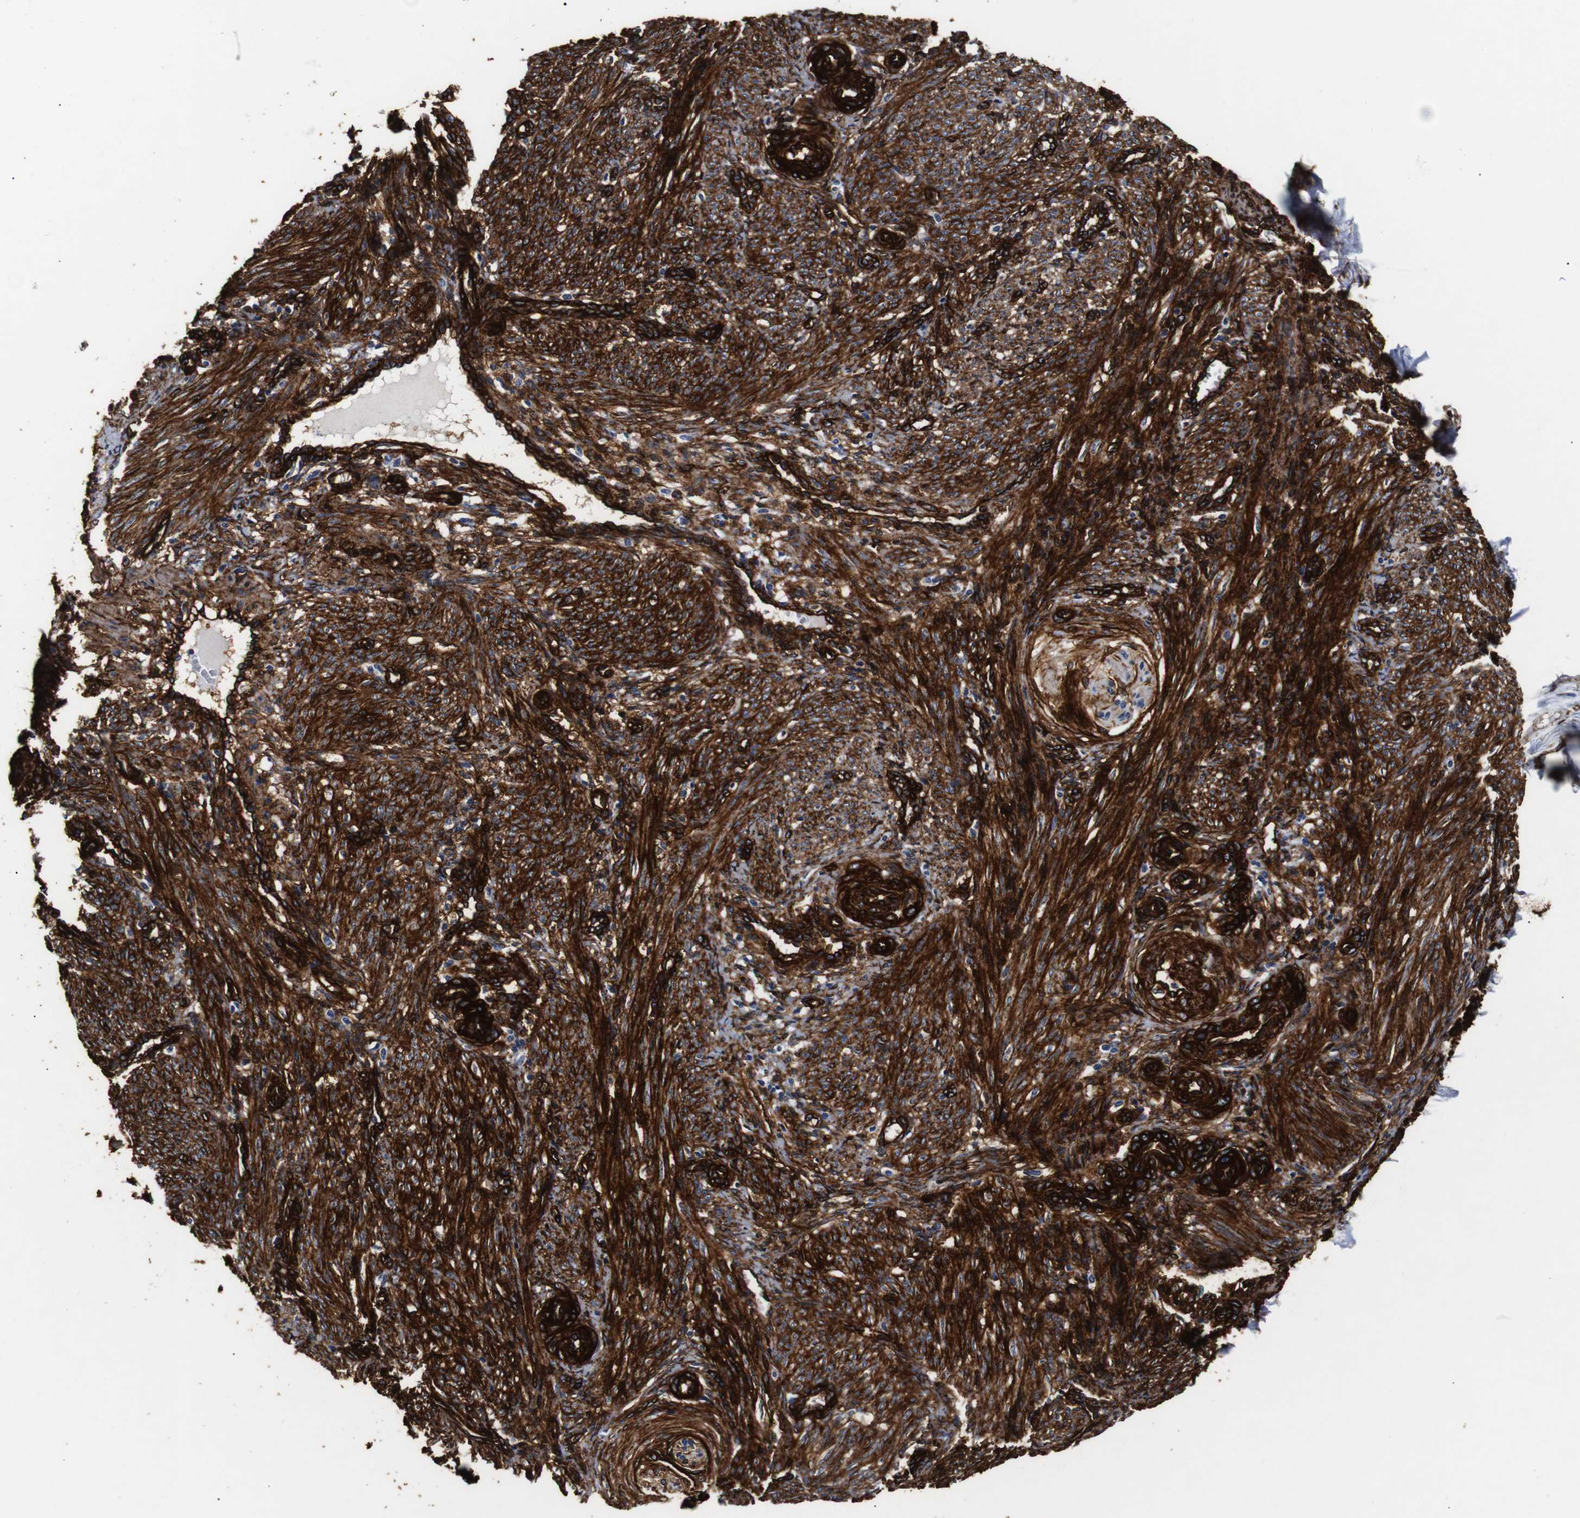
{"staining": {"intensity": "strong", "quantity": ">75%", "location": "cytoplasmic/membranous"}, "tissue": "smooth muscle", "cell_type": "Smooth muscle cells", "image_type": "normal", "snomed": [{"axis": "morphology", "description": "Normal tissue, NOS"}, {"axis": "topography", "description": "Endometrium"}], "caption": "An image of human smooth muscle stained for a protein reveals strong cytoplasmic/membranous brown staining in smooth muscle cells. Immunohistochemistry stains the protein in brown and the nuclei are stained blue.", "gene": "CAV2", "patient": {"sex": "female", "age": 33}}